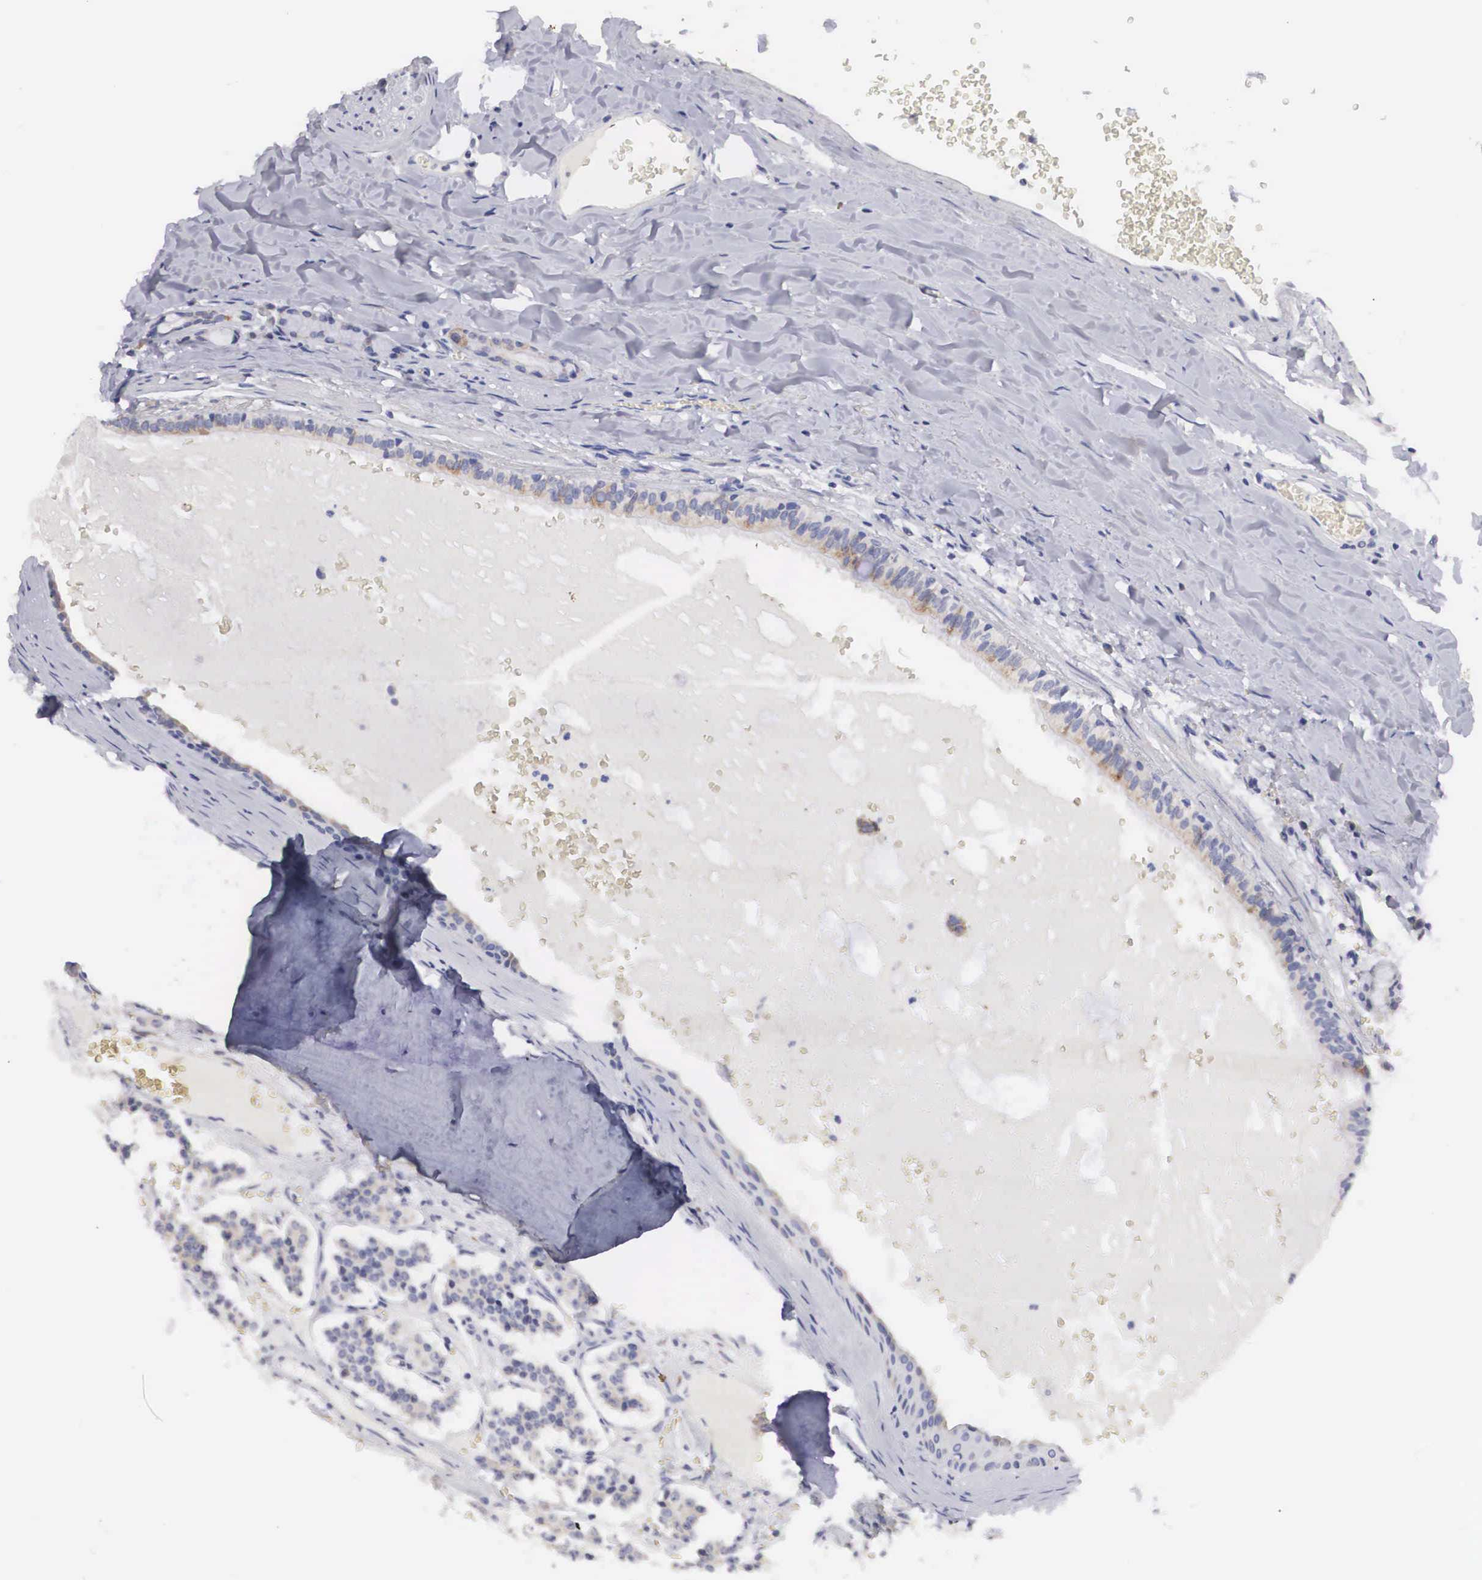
{"staining": {"intensity": "negative", "quantity": "none", "location": "none"}, "tissue": "carcinoid", "cell_type": "Tumor cells", "image_type": "cancer", "snomed": [{"axis": "morphology", "description": "Carcinoid, malignant, NOS"}, {"axis": "topography", "description": "Bronchus"}], "caption": "High power microscopy image of an immunohistochemistry (IHC) photomicrograph of carcinoid, revealing no significant expression in tumor cells.", "gene": "ARMCX3", "patient": {"sex": "male", "age": 55}}